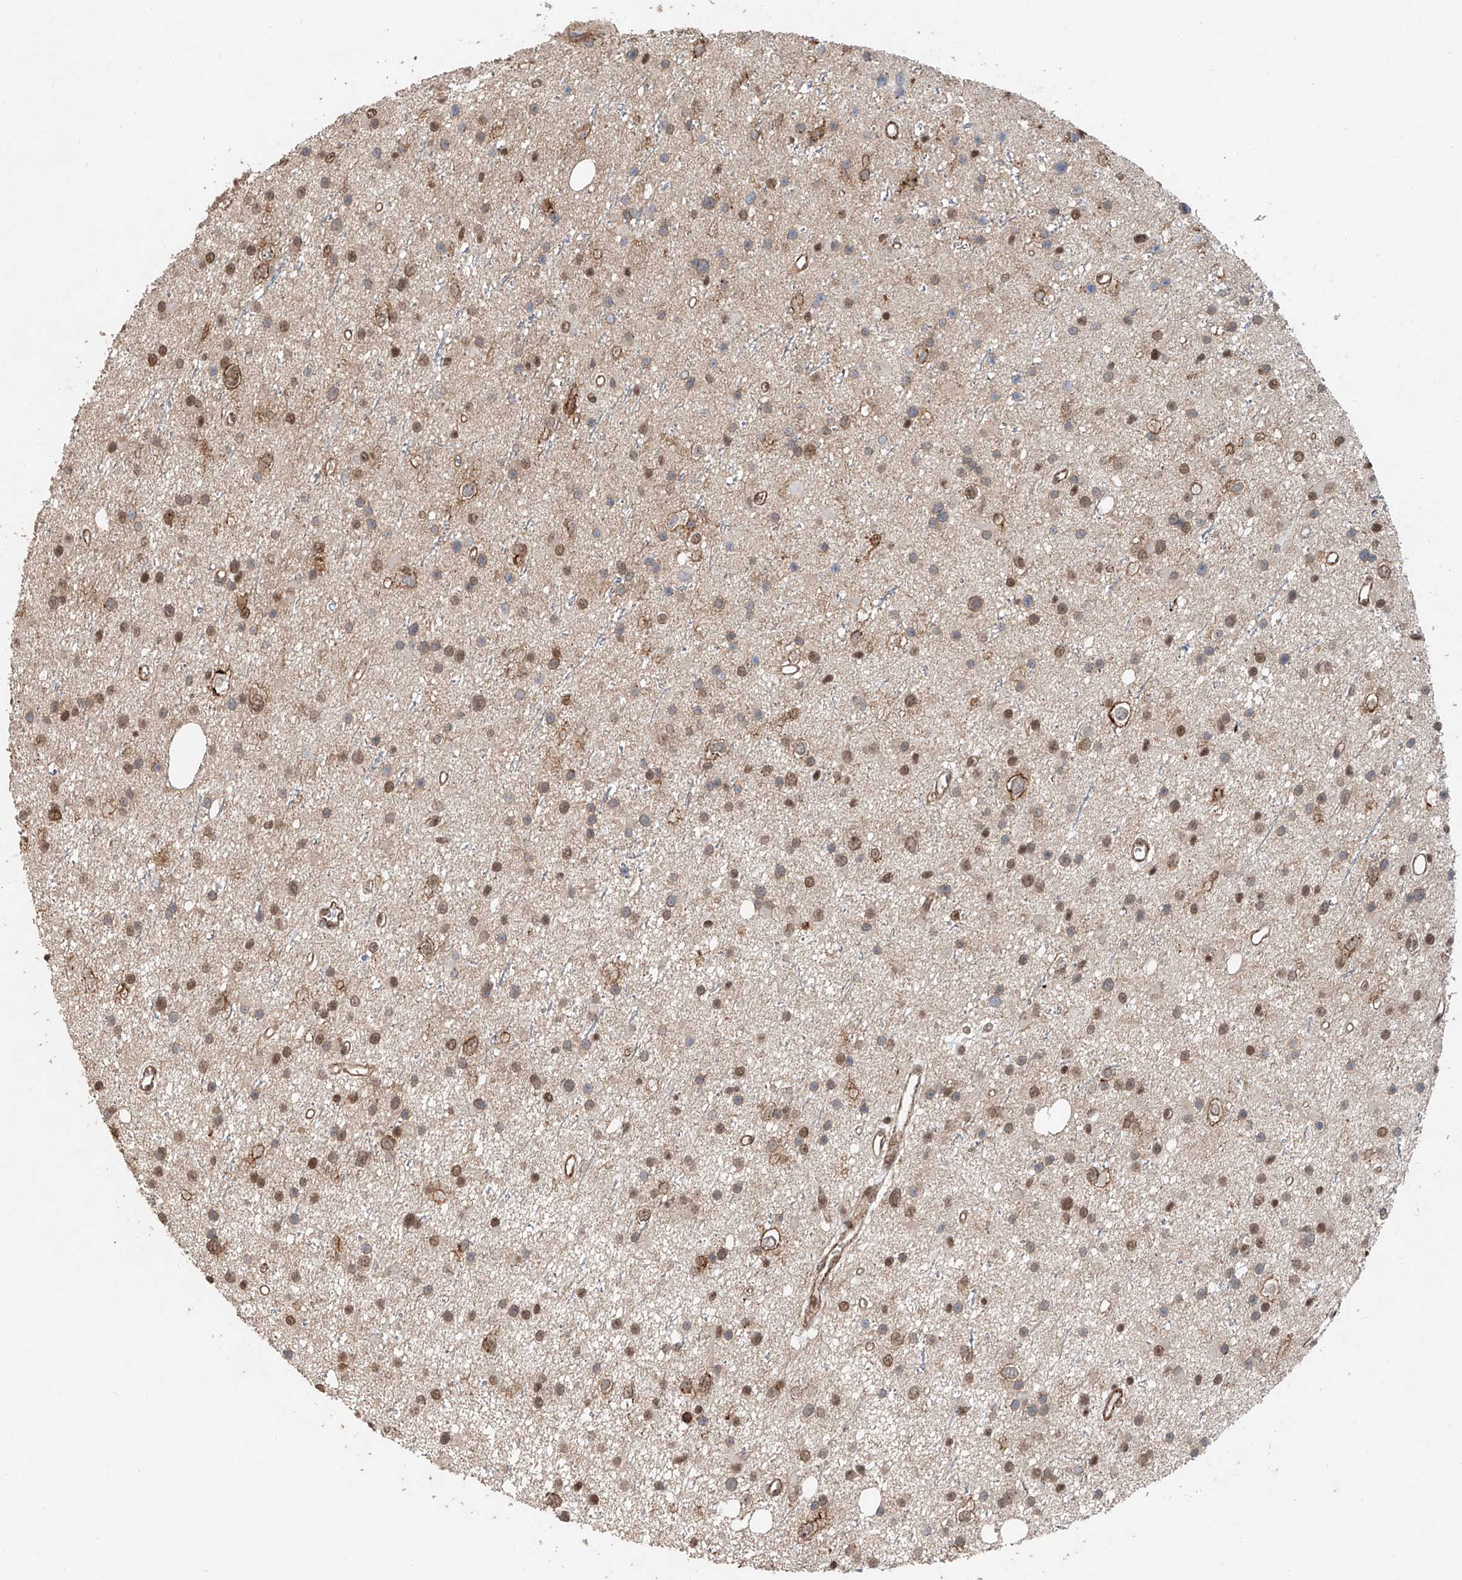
{"staining": {"intensity": "moderate", "quantity": "25%-75%", "location": "nuclear"}, "tissue": "glioma", "cell_type": "Tumor cells", "image_type": "cancer", "snomed": [{"axis": "morphology", "description": "Glioma, malignant, Low grade"}, {"axis": "topography", "description": "Cerebral cortex"}], "caption": "Protein staining demonstrates moderate nuclear positivity in approximately 25%-75% of tumor cells in glioma. (Brightfield microscopy of DAB IHC at high magnification).", "gene": "SDE2", "patient": {"sex": "female", "age": 39}}